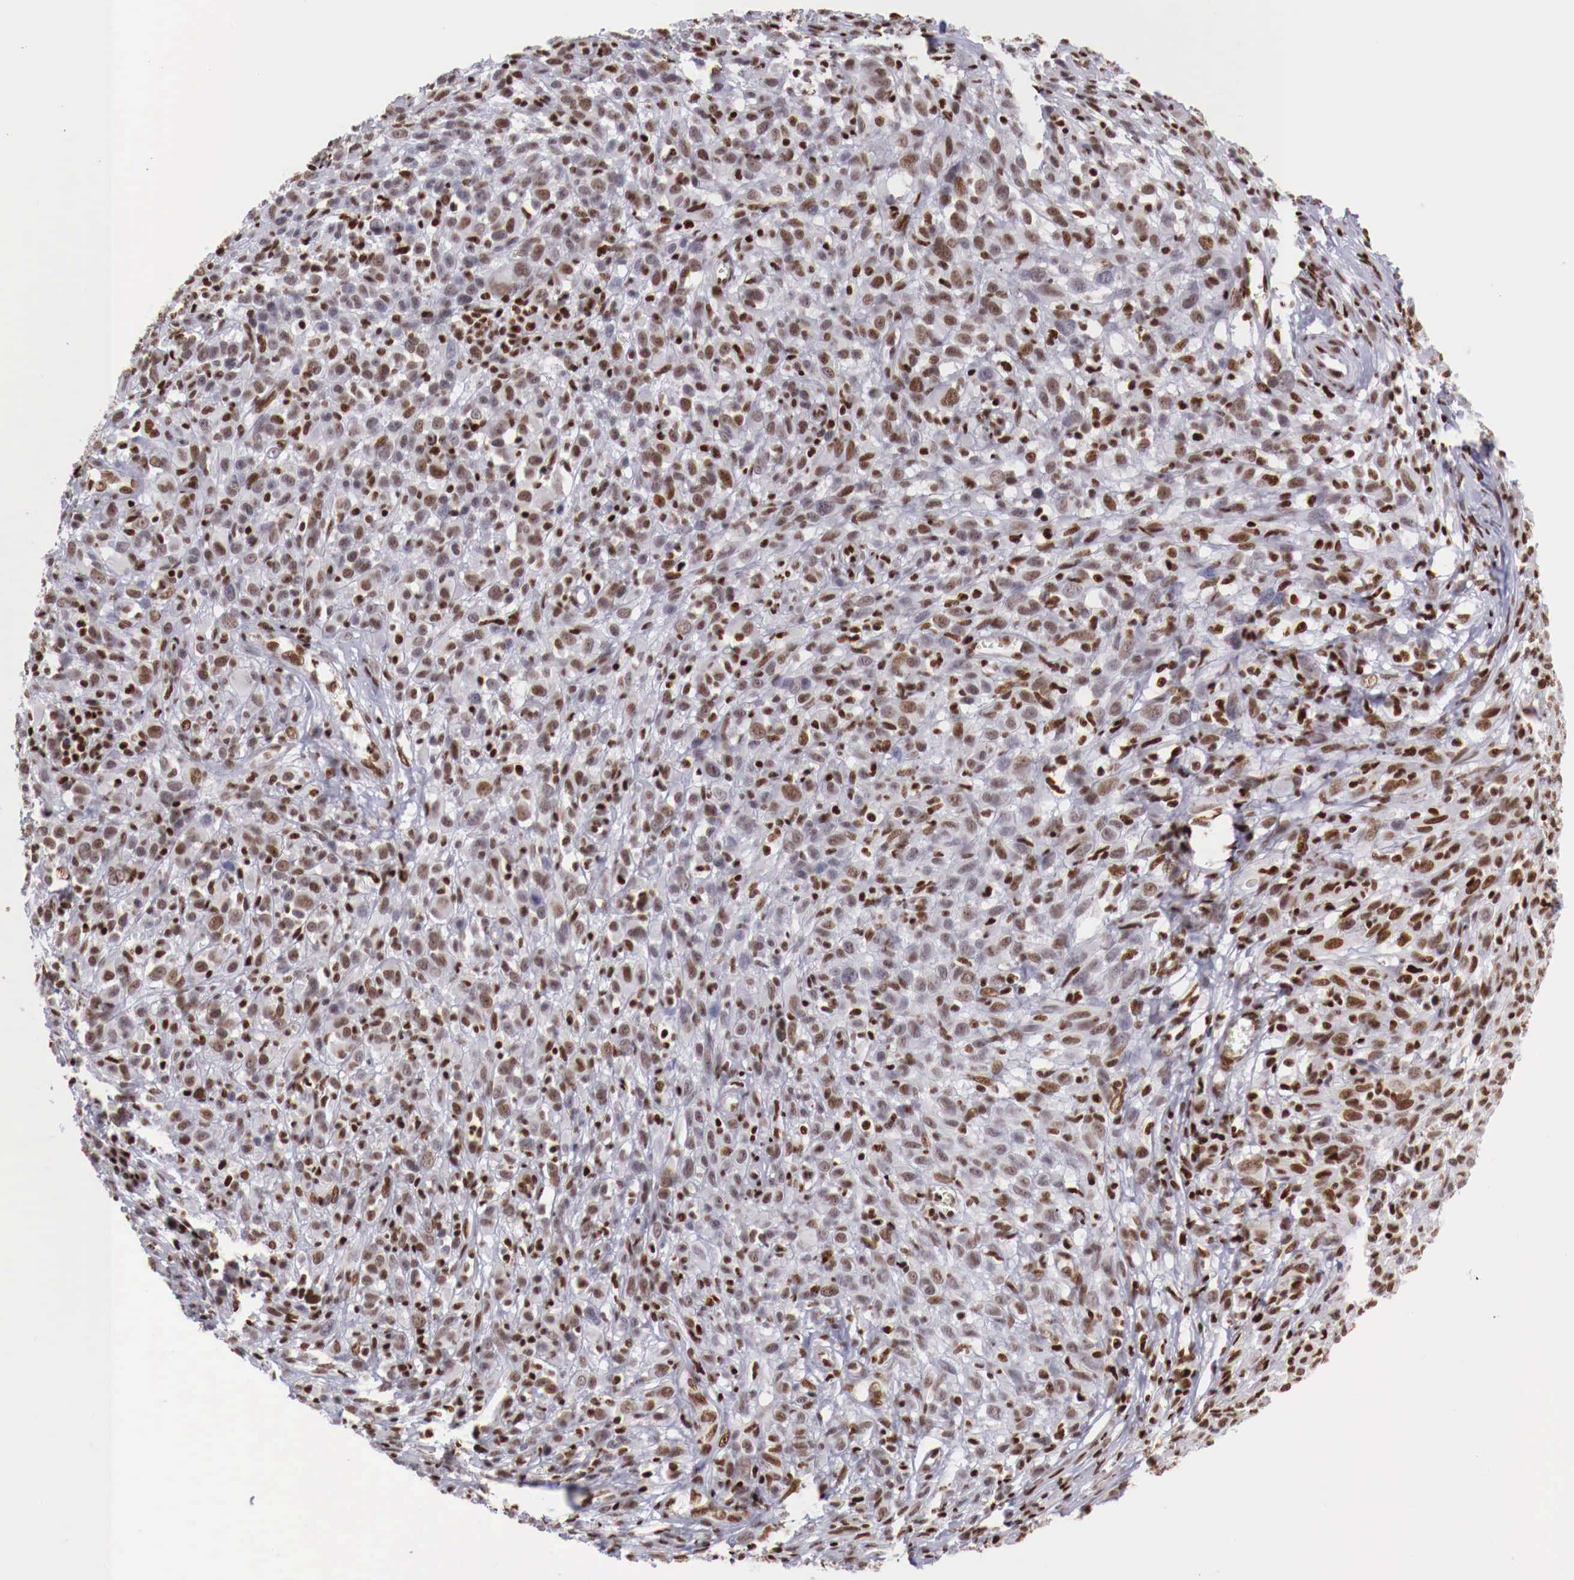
{"staining": {"intensity": "moderate", "quantity": ">75%", "location": "nuclear"}, "tissue": "melanoma", "cell_type": "Tumor cells", "image_type": "cancer", "snomed": [{"axis": "morphology", "description": "Malignant melanoma, NOS"}, {"axis": "topography", "description": "Skin"}], "caption": "The photomicrograph demonstrates a brown stain indicating the presence of a protein in the nuclear of tumor cells in malignant melanoma.", "gene": "MAX", "patient": {"sex": "male", "age": 51}}